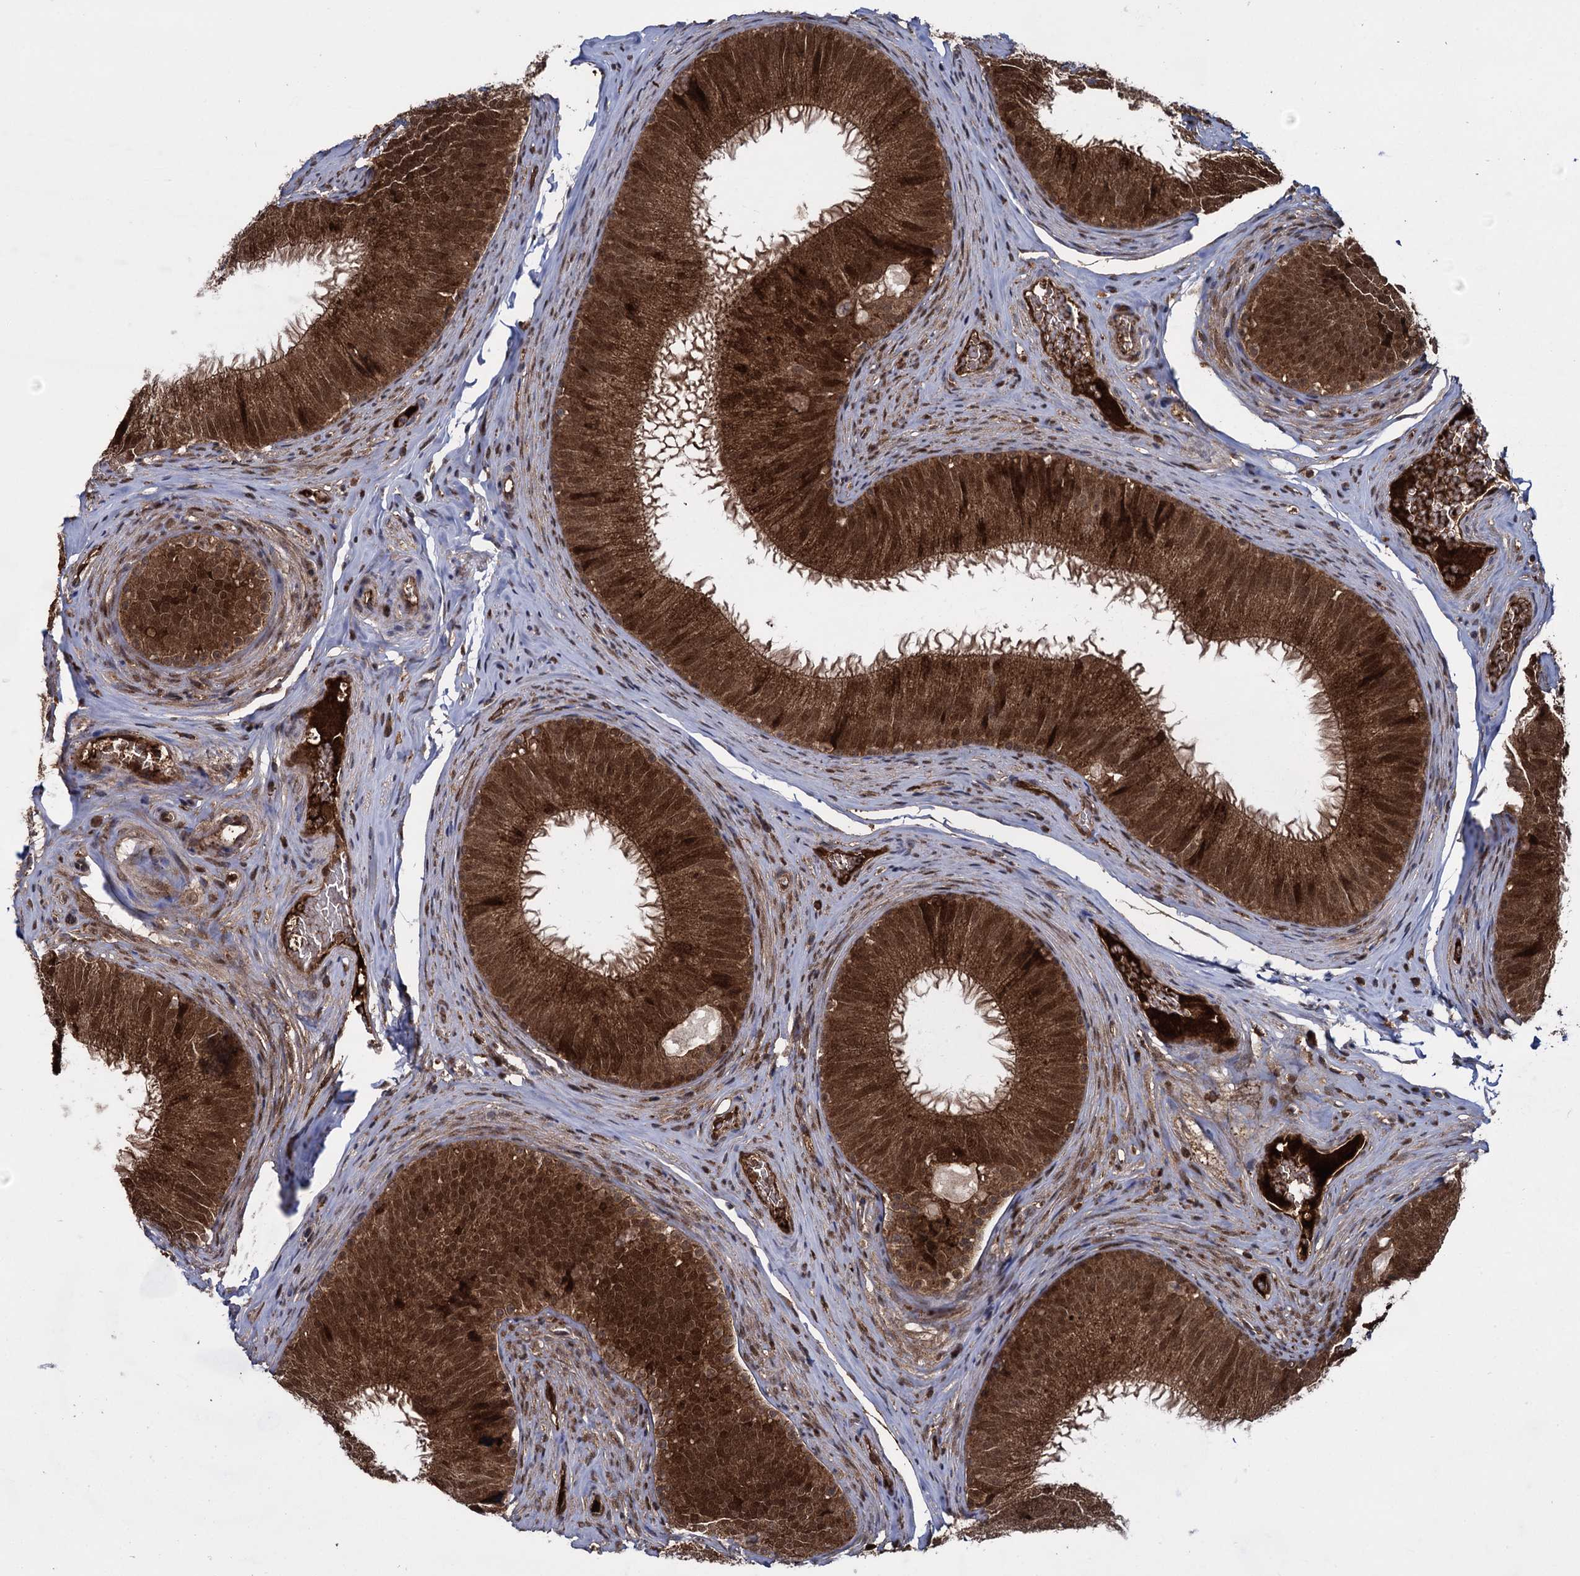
{"staining": {"intensity": "strong", "quantity": "25%-75%", "location": "cytoplasmic/membranous,nuclear"}, "tissue": "epididymis", "cell_type": "Glandular cells", "image_type": "normal", "snomed": [{"axis": "morphology", "description": "Normal tissue, NOS"}, {"axis": "topography", "description": "Epididymis"}], "caption": "Immunohistochemical staining of benign epididymis reveals high levels of strong cytoplasmic/membranous,nuclear positivity in about 25%-75% of glandular cells.", "gene": "GLO1", "patient": {"sex": "male", "age": 34}}